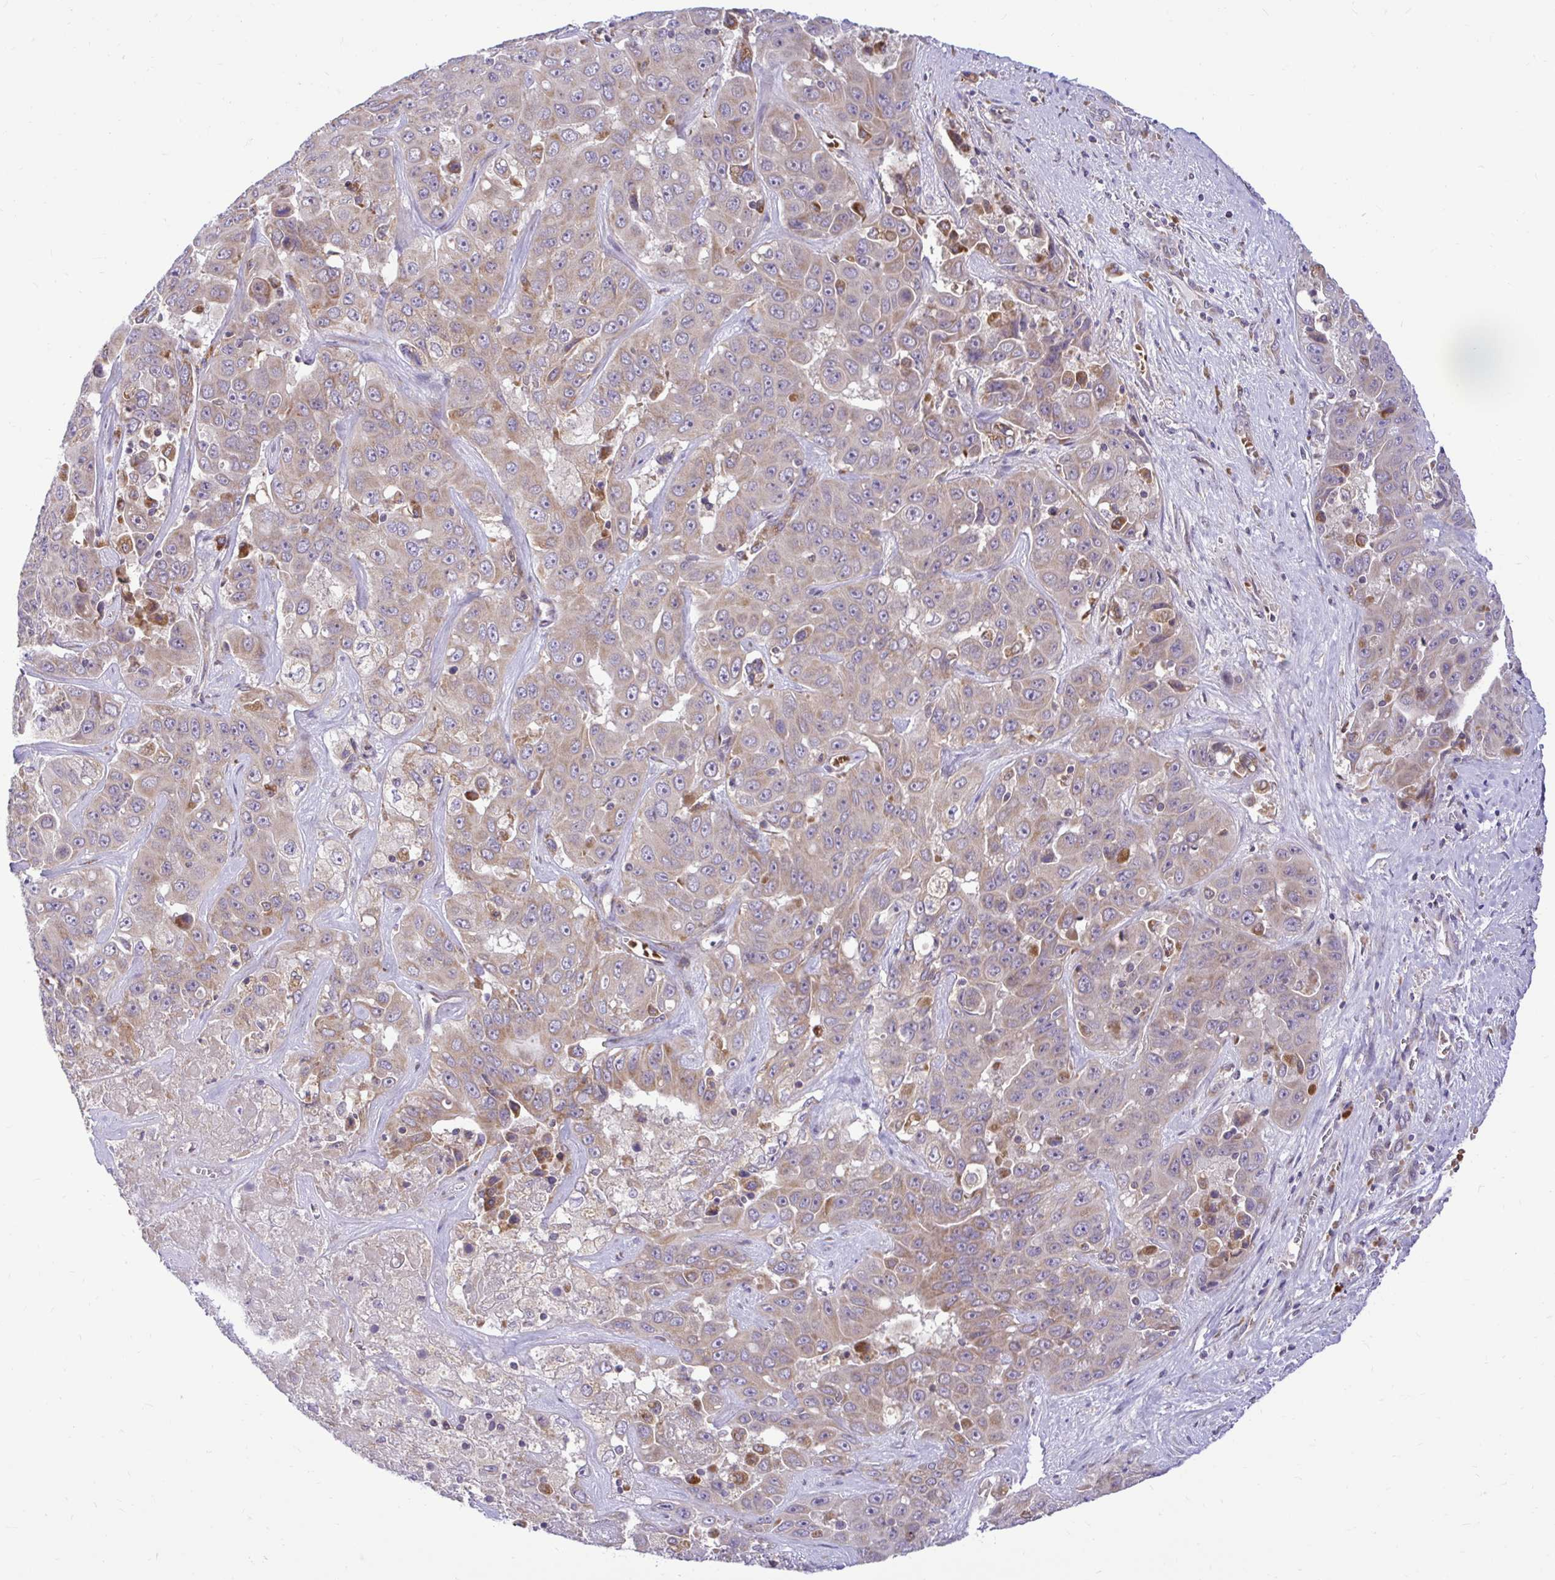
{"staining": {"intensity": "moderate", "quantity": "25%-75%", "location": "cytoplasmic/membranous"}, "tissue": "liver cancer", "cell_type": "Tumor cells", "image_type": "cancer", "snomed": [{"axis": "morphology", "description": "Cholangiocarcinoma"}, {"axis": "topography", "description": "Liver"}], "caption": "Immunohistochemistry image of neoplastic tissue: human cholangiocarcinoma (liver) stained using IHC reveals medium levels of moderate protein expression localized specifically in the cytoplasmic/membranous of tumor cells, appearing as a cytoplasmic/membranous brown color.", "gene": "VTI1B", "patient": {"sex": "female", "age": 52}}